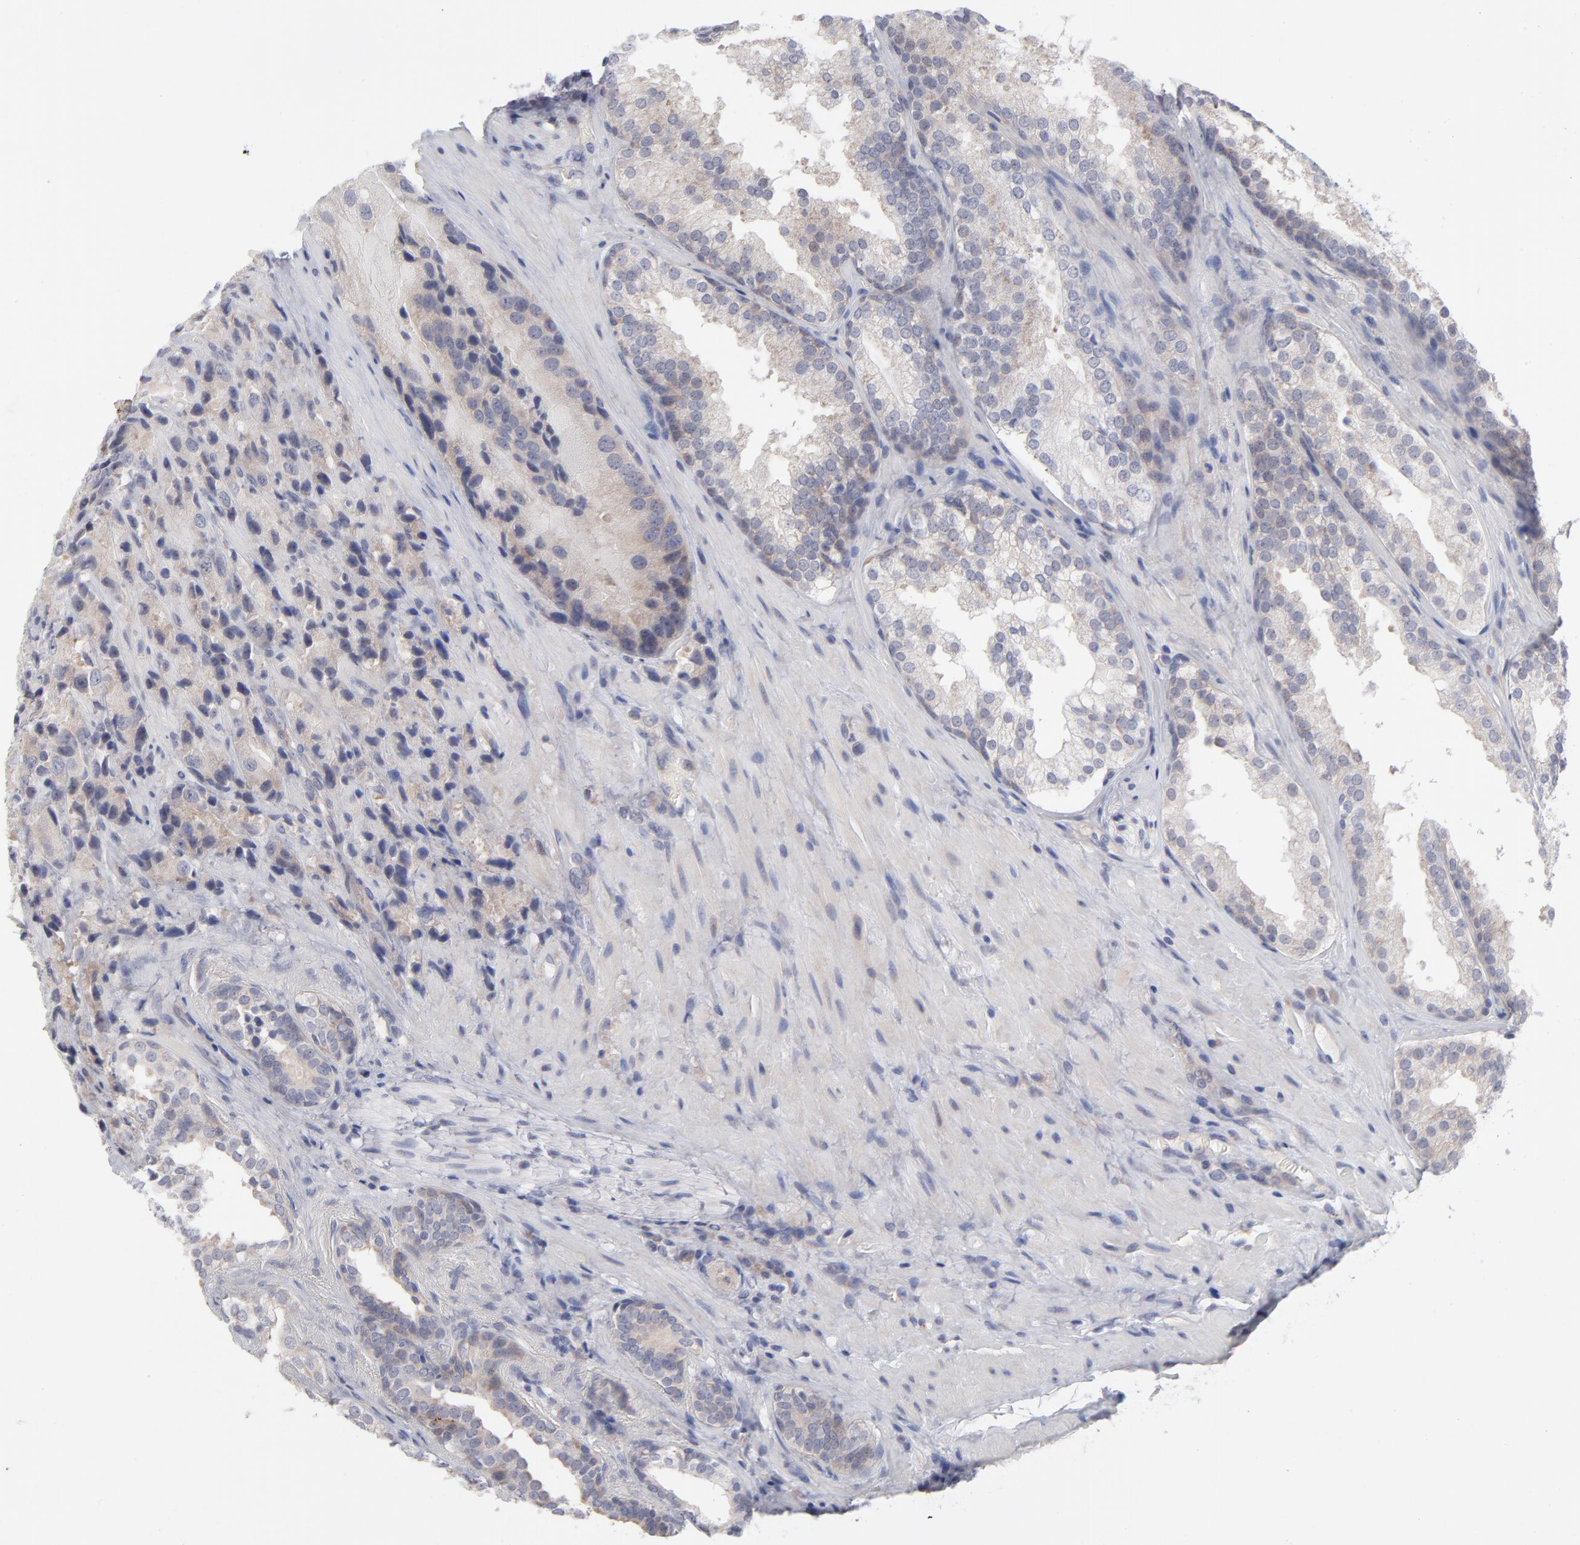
{"staining": {"intensity": "negative", "quantity": "none", "location": "none"}, "tissue": "prostate cancer", "cell_type": "Tumor cells", "image_type": "cancer", "snomed": [{"axis": "morphology", "description": "Adenocarcinoma, High grade"}, {"axis": "topography", "description": "Prostate"}], "caption": "IHC image of human prostate cancer stained for a protein (brown), which exhibits no expression in tumor cells.", "gene": "RPS24", "patient": {"sex": "male", "age": 70}}